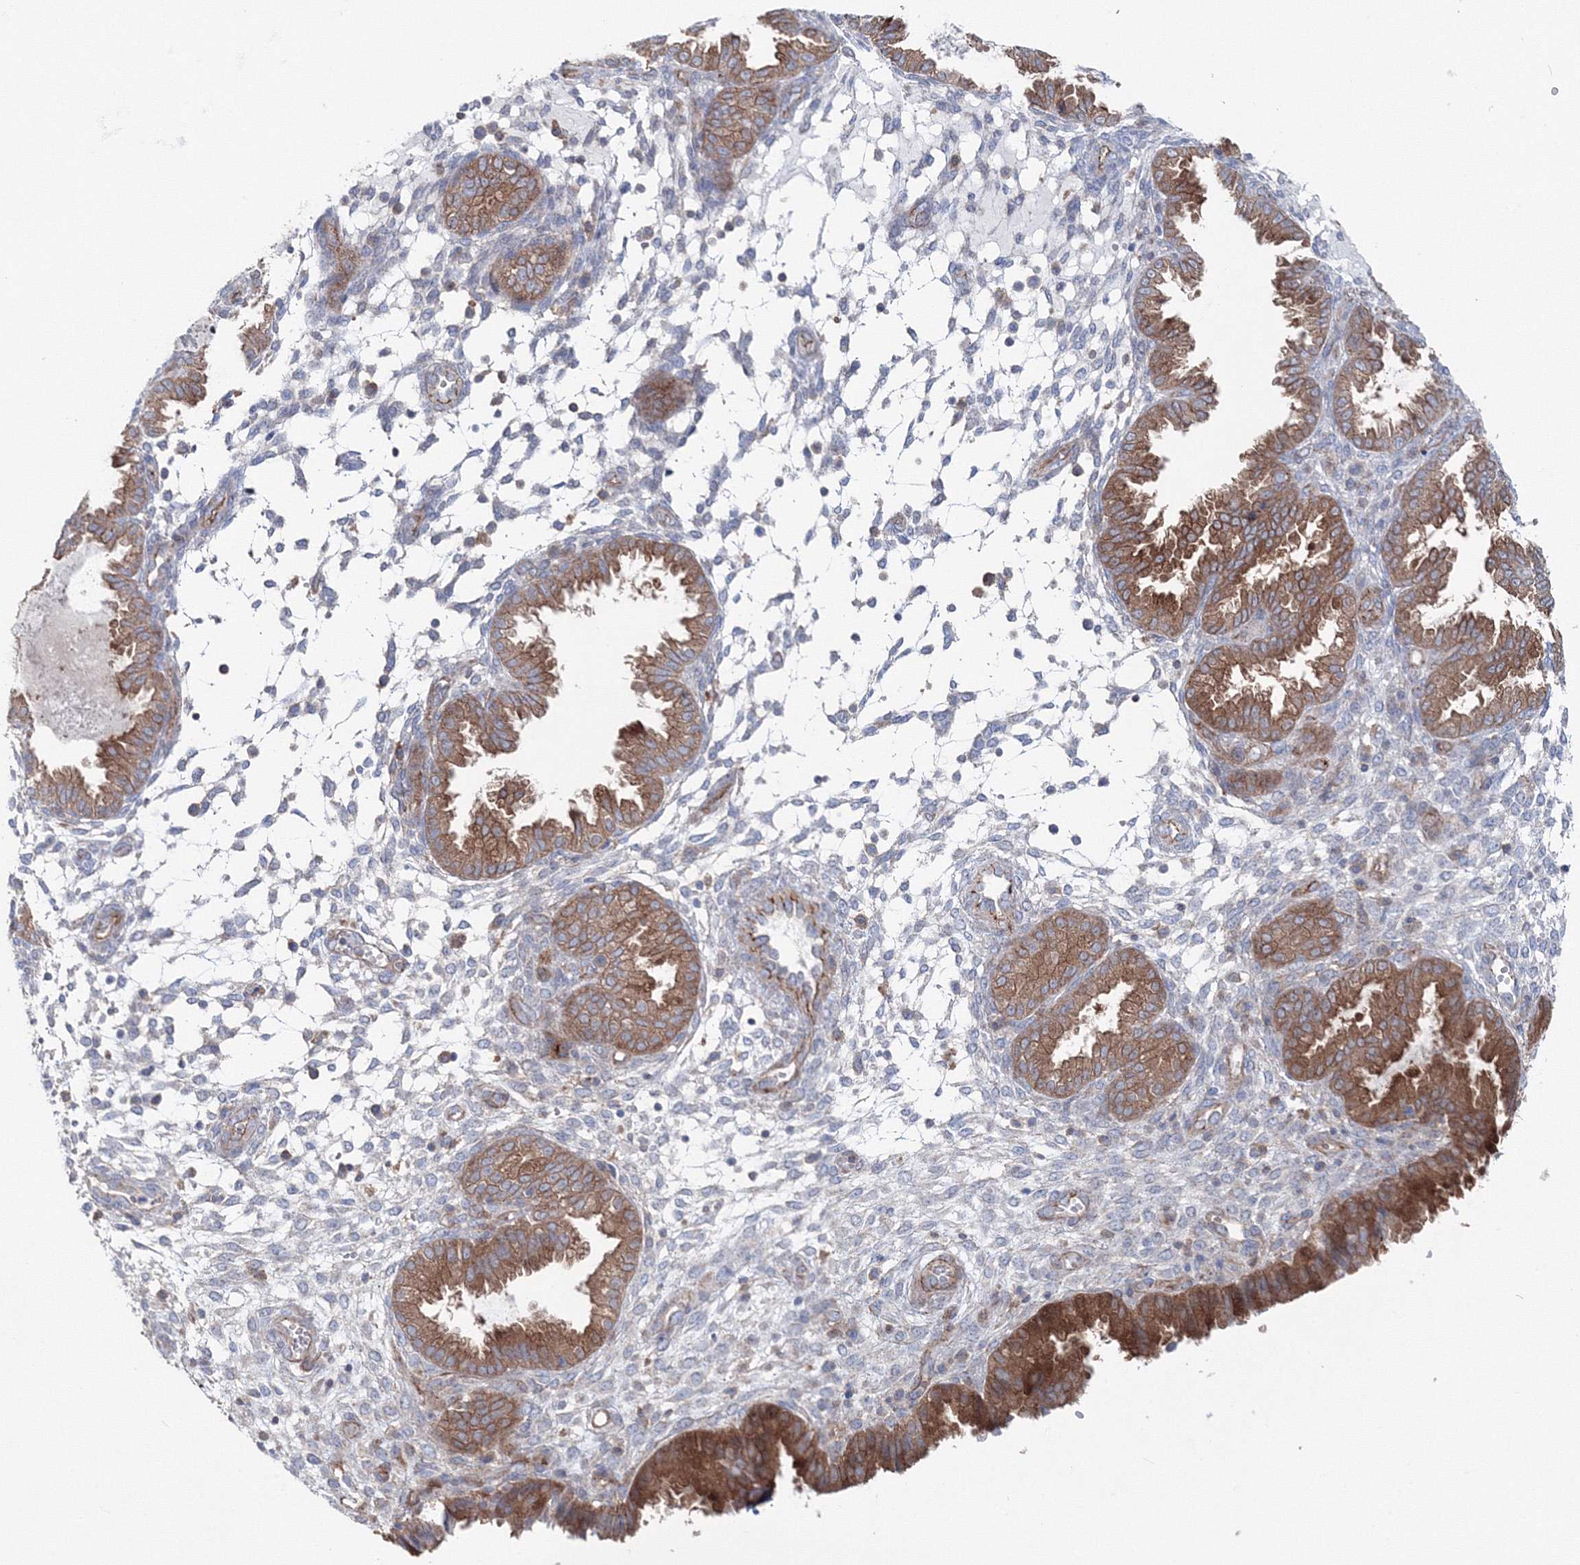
{"staining": {"intensity": "negative", "quantity": "none", "location": "none"}, "tissue": "endometrium", "cell_type": "Cells in endometrial stroma", "image_type": "normal", "snomed": [{"axis": "morphology", "description": "Normal tissue, NOS"}, {"axis": "topography", "description": "Endometrium"}], "caption": "This histopathology image is of benign endometrium stained with immunohistochemistry to label a protein in brown with the nuclei are counter-stained blue. There is no positivity in cells in endometrial stroma. (DAB IHC with hematoxylin counter stain).", "gene": "GGA2", "patient": {"sex": "female", "age": 33}}